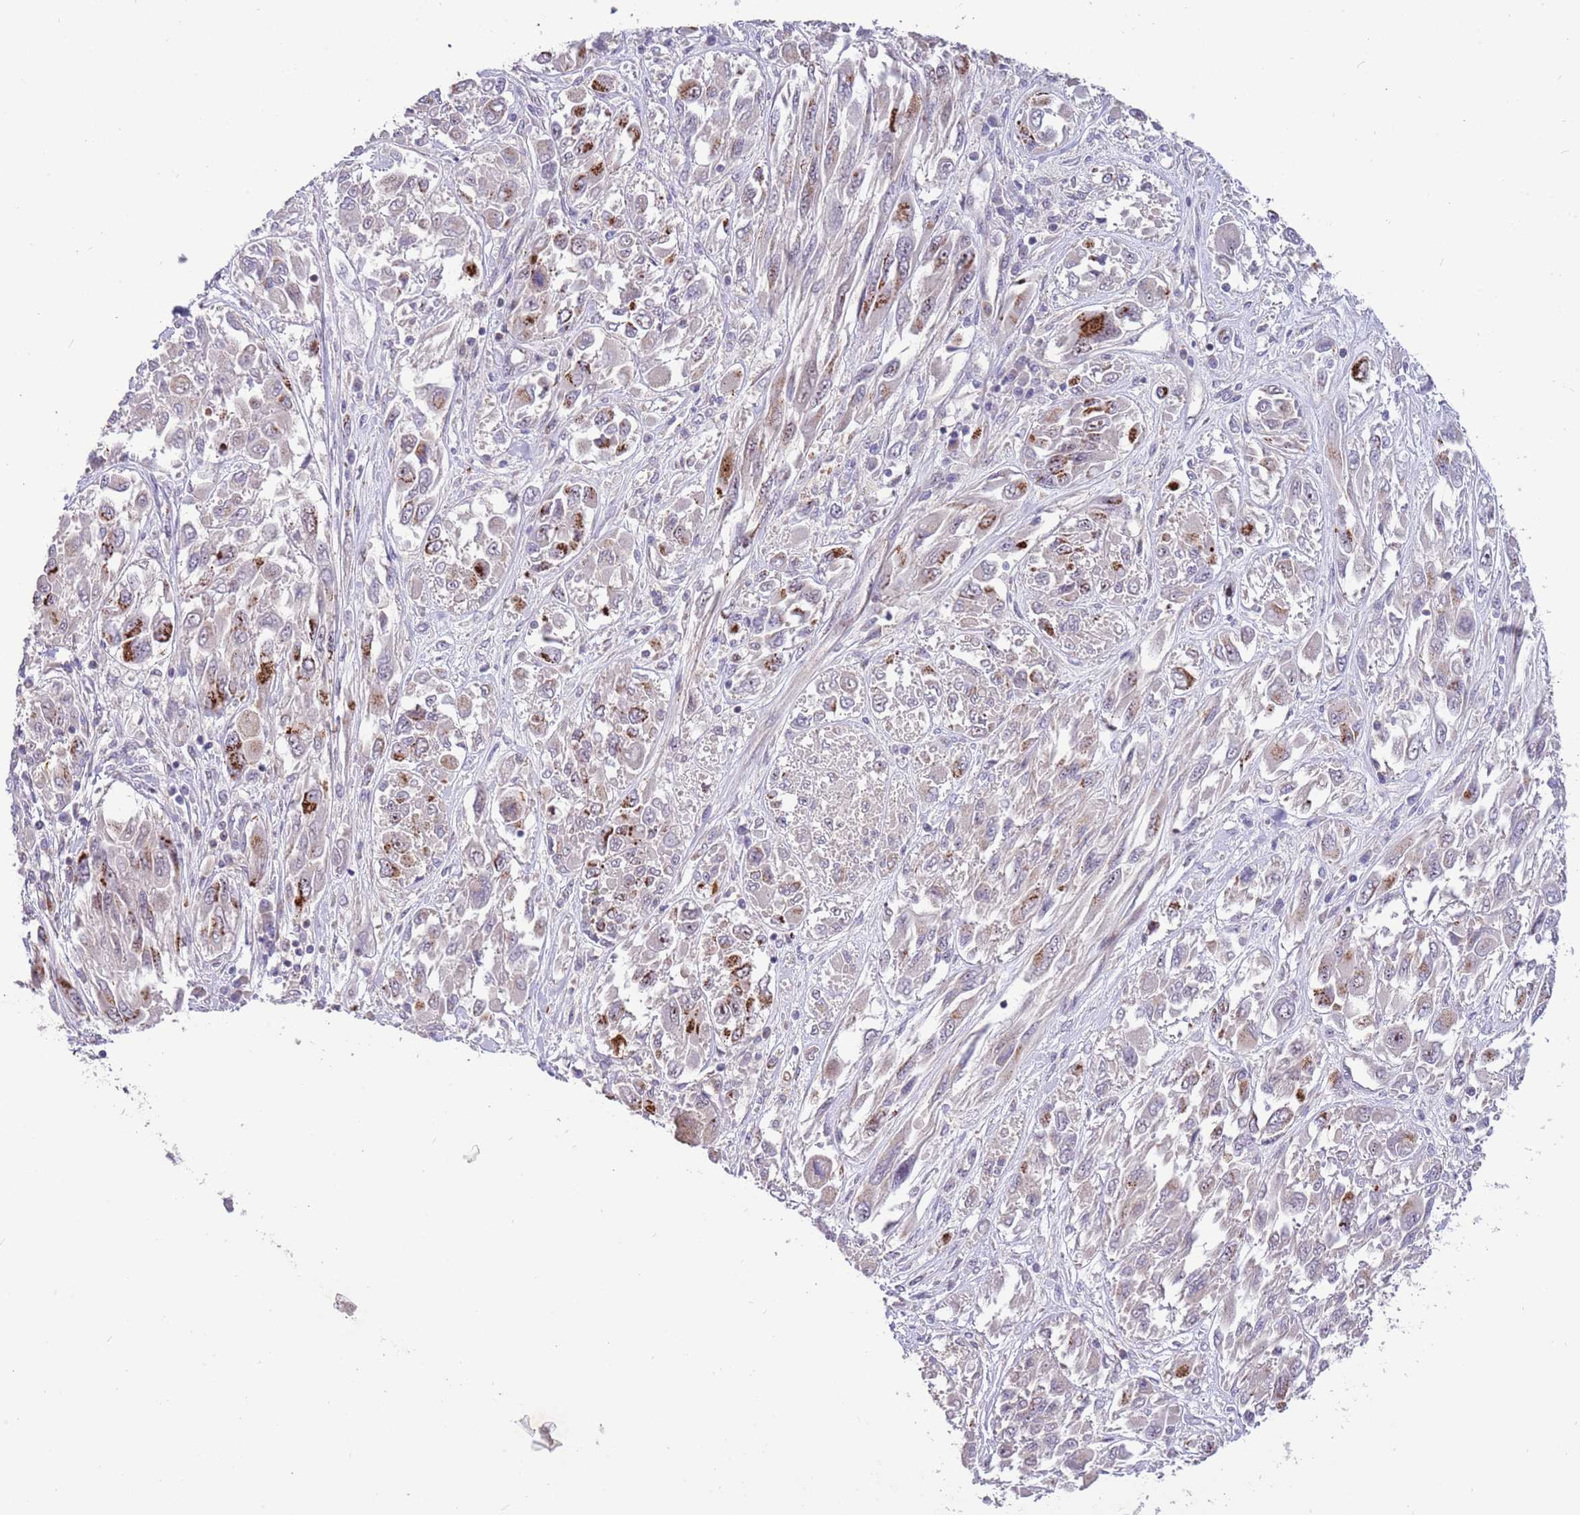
{"staining": {"intensity": "strong", "quantity": "<25%", "location": "cytoplasmic/membranous"}, "tissue": "melanoma", "cell_type": "Tumor cells", "image_type": "cancer", "snomed": [{"axis": "morphology", "description": "Malignant melanoma, NOS"}, {"axis": "topography", "description": "Skin"}], "caption": "An IHC photomicrograph of neoplastic tissue is shown. Protein staining in brown labels strong cytoplasmic/membranous positivity in melanoma within tumor cells.", "gene": "ITGB6", "patient": {"sex": "female", "age": 91}}